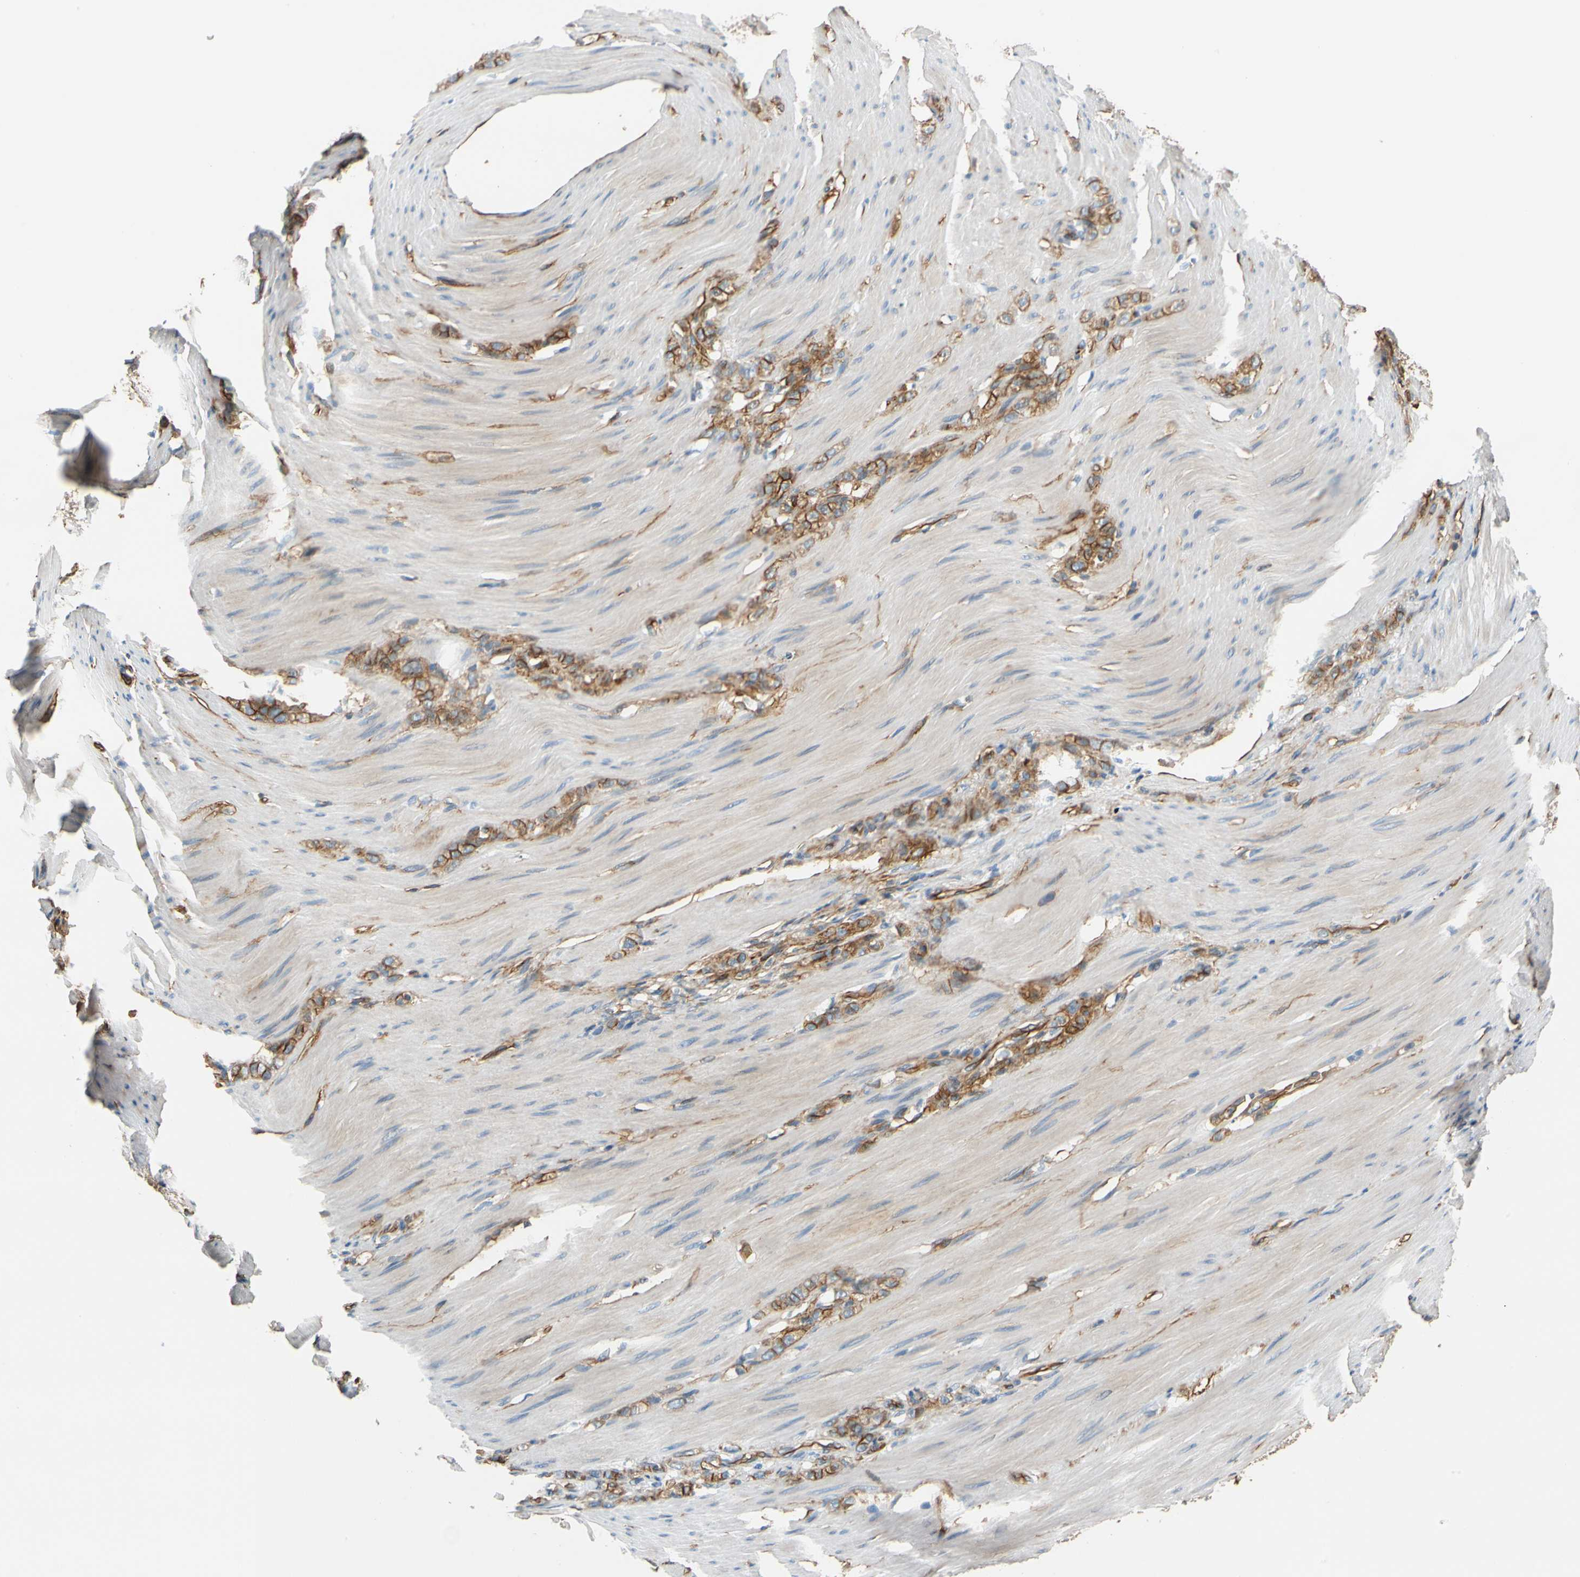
{"staining": {"intensity": "moderate", "quantity": ">75%", "location": "cytoplasmic/membranous"}, "tissue": "stomach cancer", "cell_type": "Tumor cells", "image_type": "cancer", "snomed": [{"axis": "morphology", "description": "Adenocarcinoma, NOS"}, {"axis": "topography", "description": "Stomach"}], "caption": "Immunohistochemistry (IHC) (DAB (3,3'-diaminobenzidine)) staining of adenocarcinoma (stomach) demonstrates moderate cytoplasmic/membranous protein staining in about >75% of tumor cells. Using DAB (3,3'-diaminobenzidine) (brown) and hematoxylin (blue) stains, captured at high magnification using brightfield microscopy.", "gene": "SPTAN1", "patient": {"sex": "male", "age": 82}}